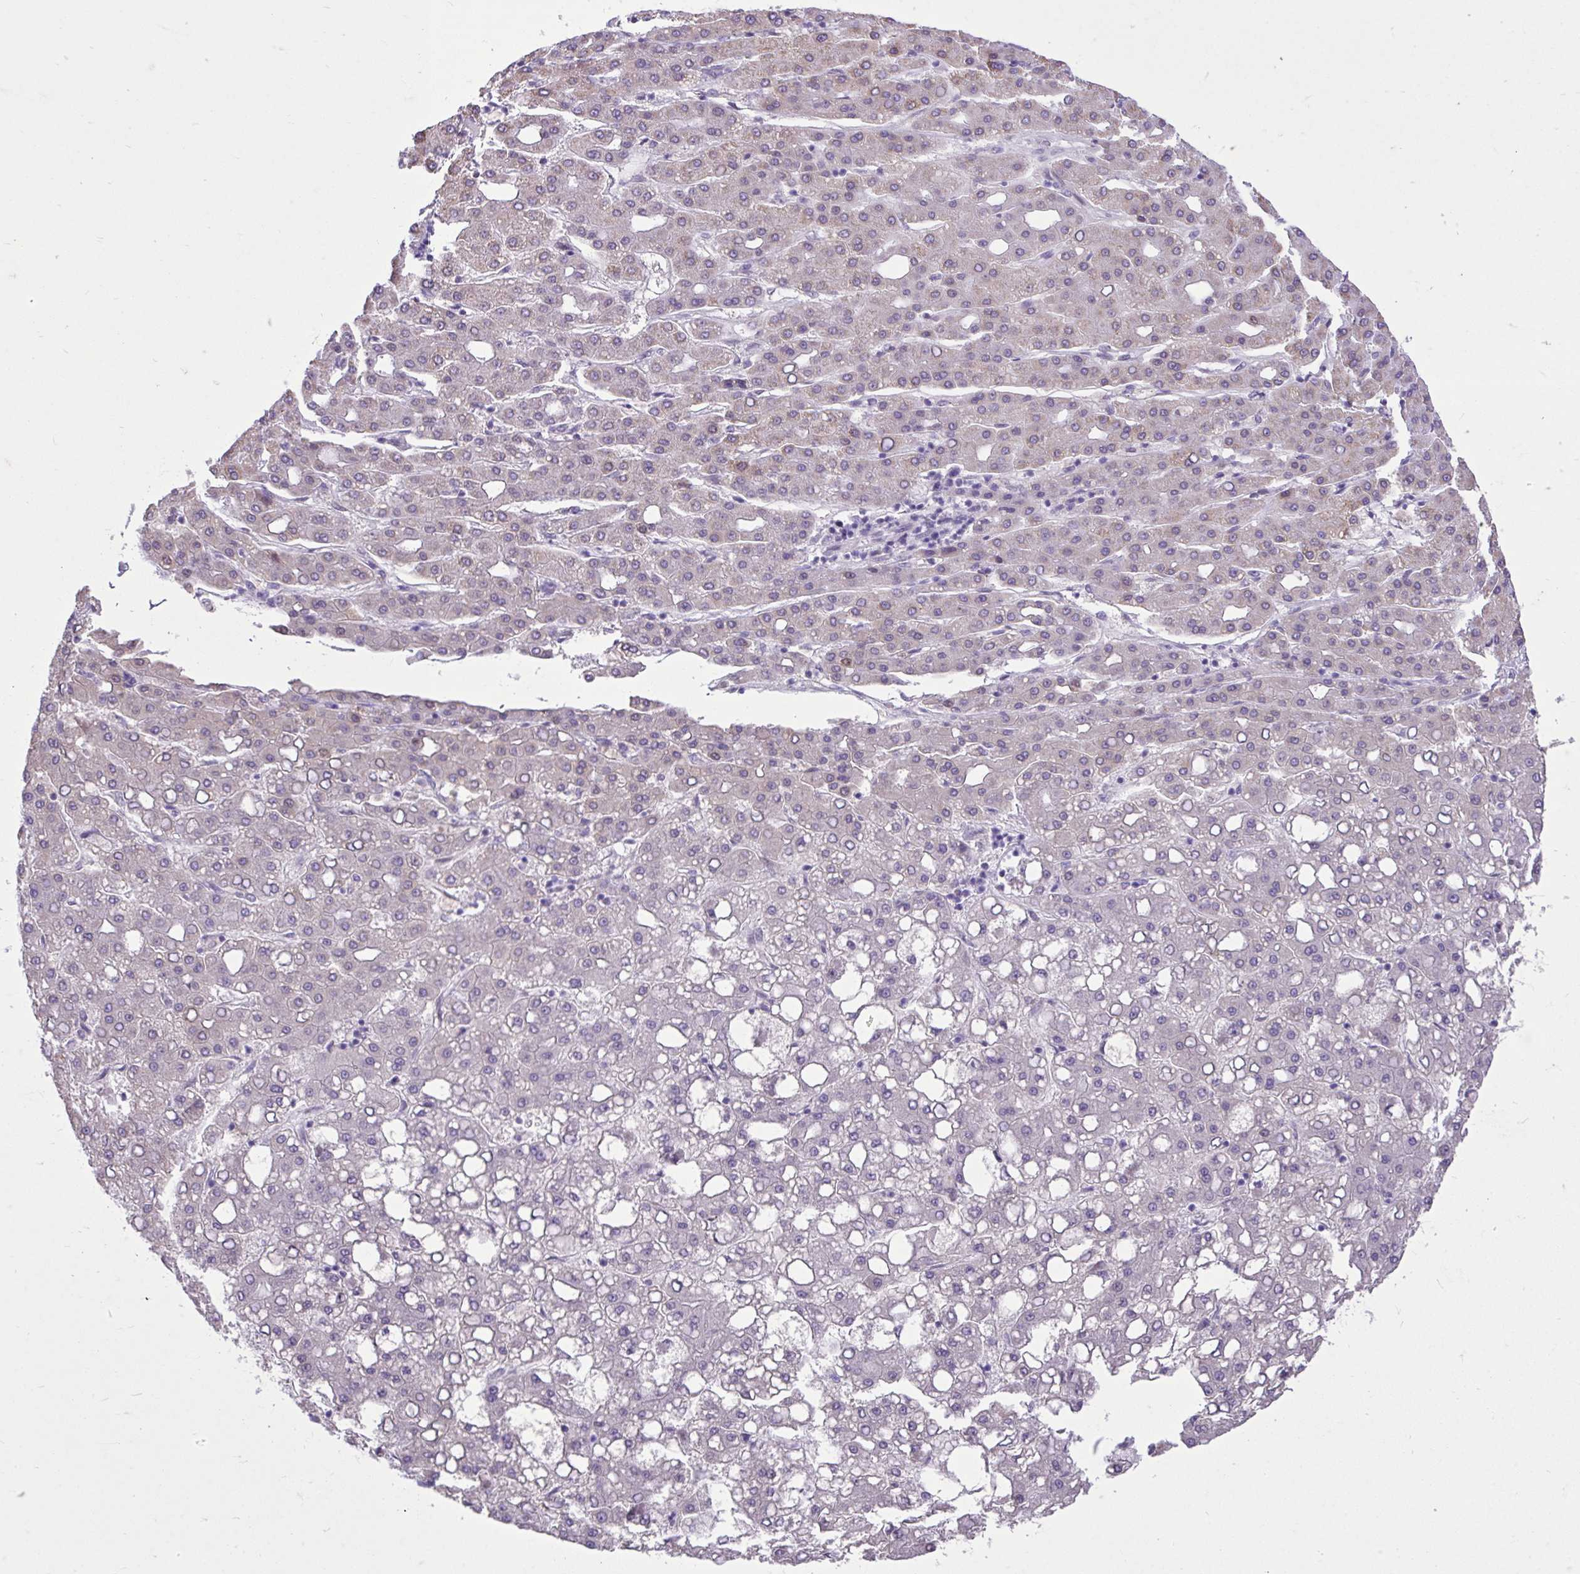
{"staining": {"intensity": "negative", "quantity": "none", "location": "none"}, "tissue": "liver cancer", "cell_type": "Tumor cells", "image_type": "cancer", "snomed": [{"axis": "morphology", "description": "Carcinoma, Hepatocellular, NOS"}, {"axis": "topography", "description": "Liver"}], "caption": "Liver cancer (hepatocellular carcinoma) was stained to show a protein in brown. There is no significant staining in tumor cells.", "gene": "CEACAM18", "patient": {"sex": "male", "age": 65}}